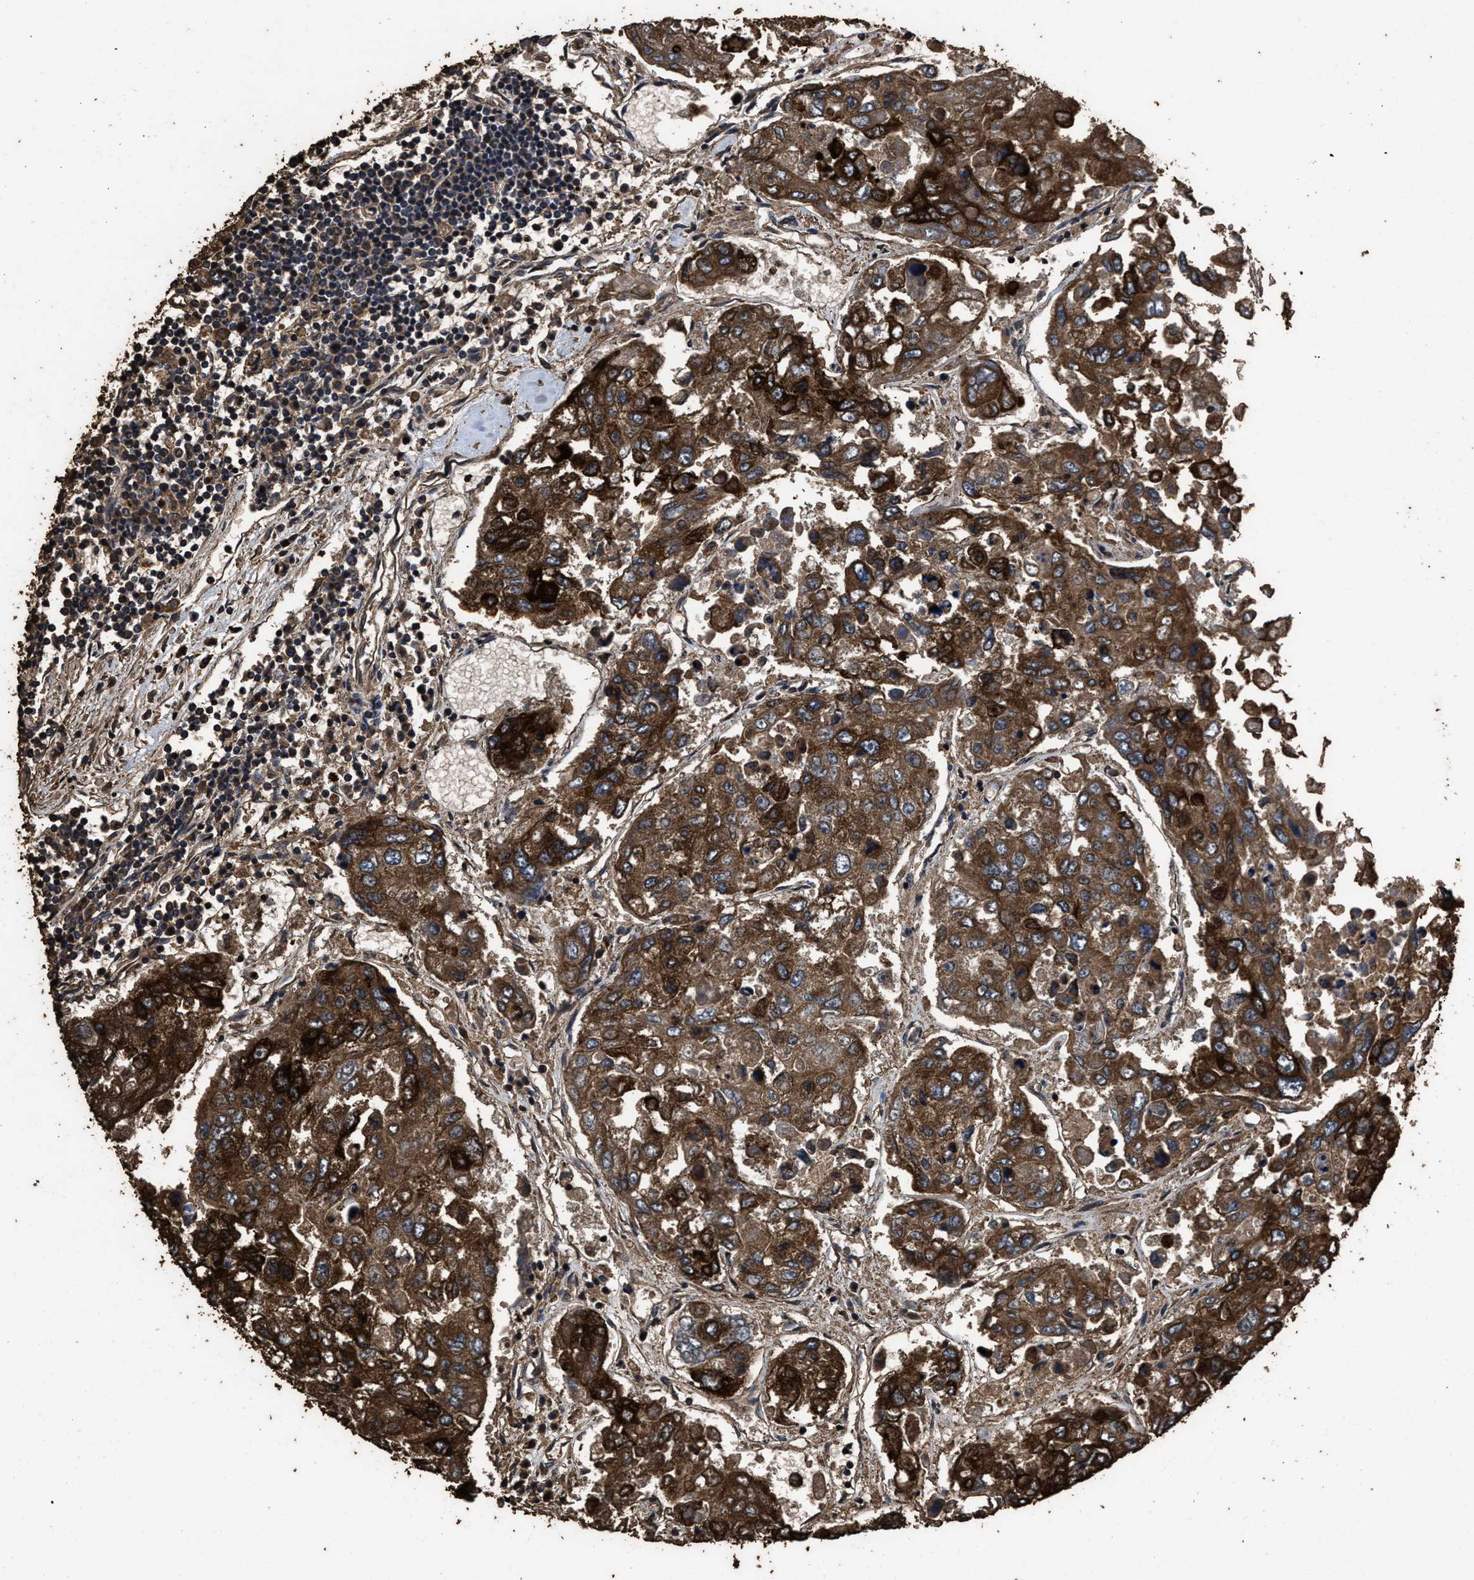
{"staining": {"intensity": "strong", "quantity": ">75%", "location": "cytoplasmic/membranous"}, "tissue": "urothelial cancer", "cell_type": "Tumor cells", "image_type": "cancer", "snomed": [{"axis": "morphology", "description": "Urothelial carcinoma, High grade"}, {"axis": "topography", "description": "Lymph node"}, {"axis": "topography", "description": "Urinary bladder"}], "caption": "The image reveals immunohistochemical staining of high-grade urothelial carcinoma. There is strong cytoplasmic/membranous expression is appreciated in about >75% of tumor cells.", "gene": "ZMYND19", "patient": {"sex": "male", "age": 51}}